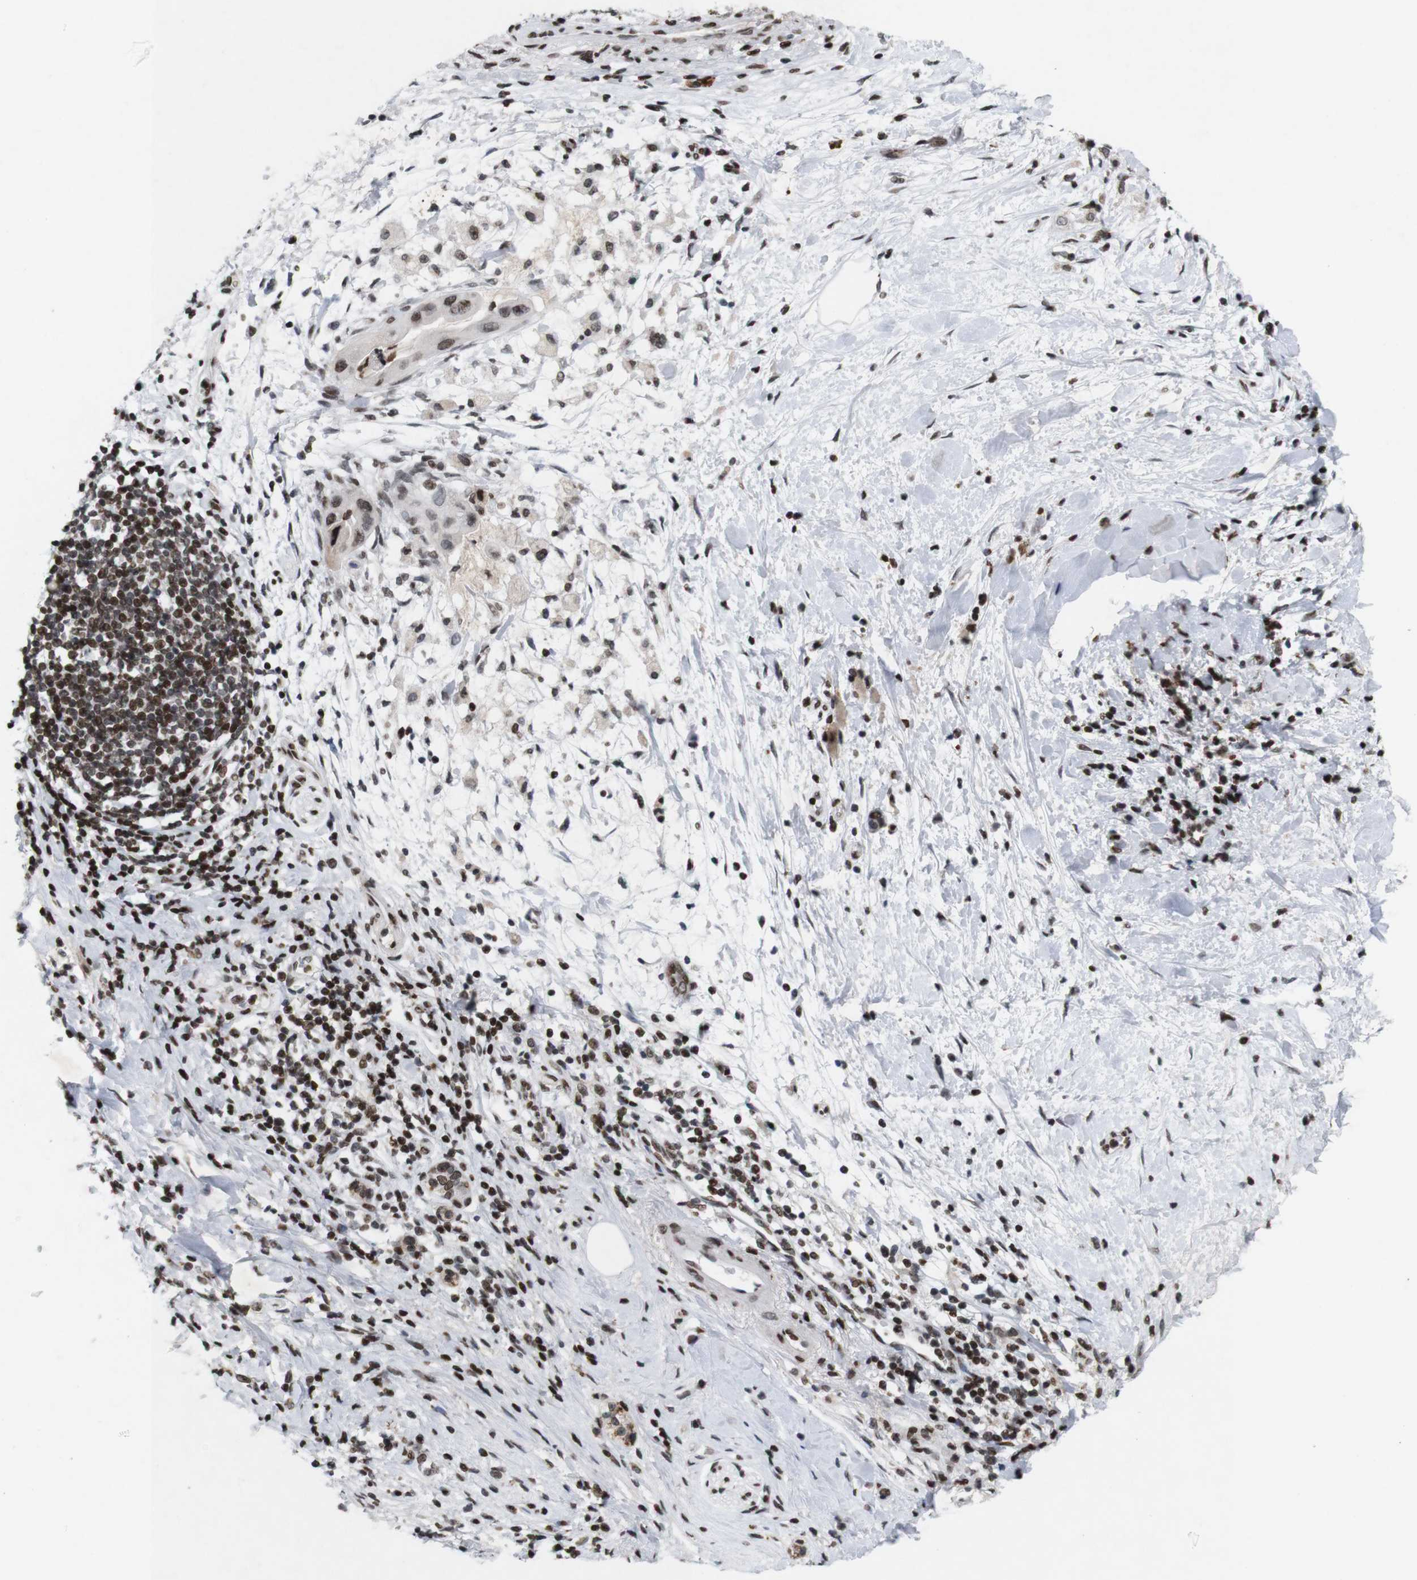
{"staining": {"intensity": "moderate", "quantity": ">75%", "location": "nuclear"}, "tissue": "pancreatic cancer", "cell_type": "Tumor cells", "image_type": "cancer", "snomed": [{"axis": "morphology", "description": "Adenocarcinoma, NOS"}, {"axis": "topography", "description": "Pancreas"}], "caption": "This micrograph shows immunohistochemistry staining of pancreatic cancer, with medium moderate nuclear expression in approximately >75% of tumor cells.", "gene": "MAGEH1", "patient": {"sex": "male", "age": 55}}